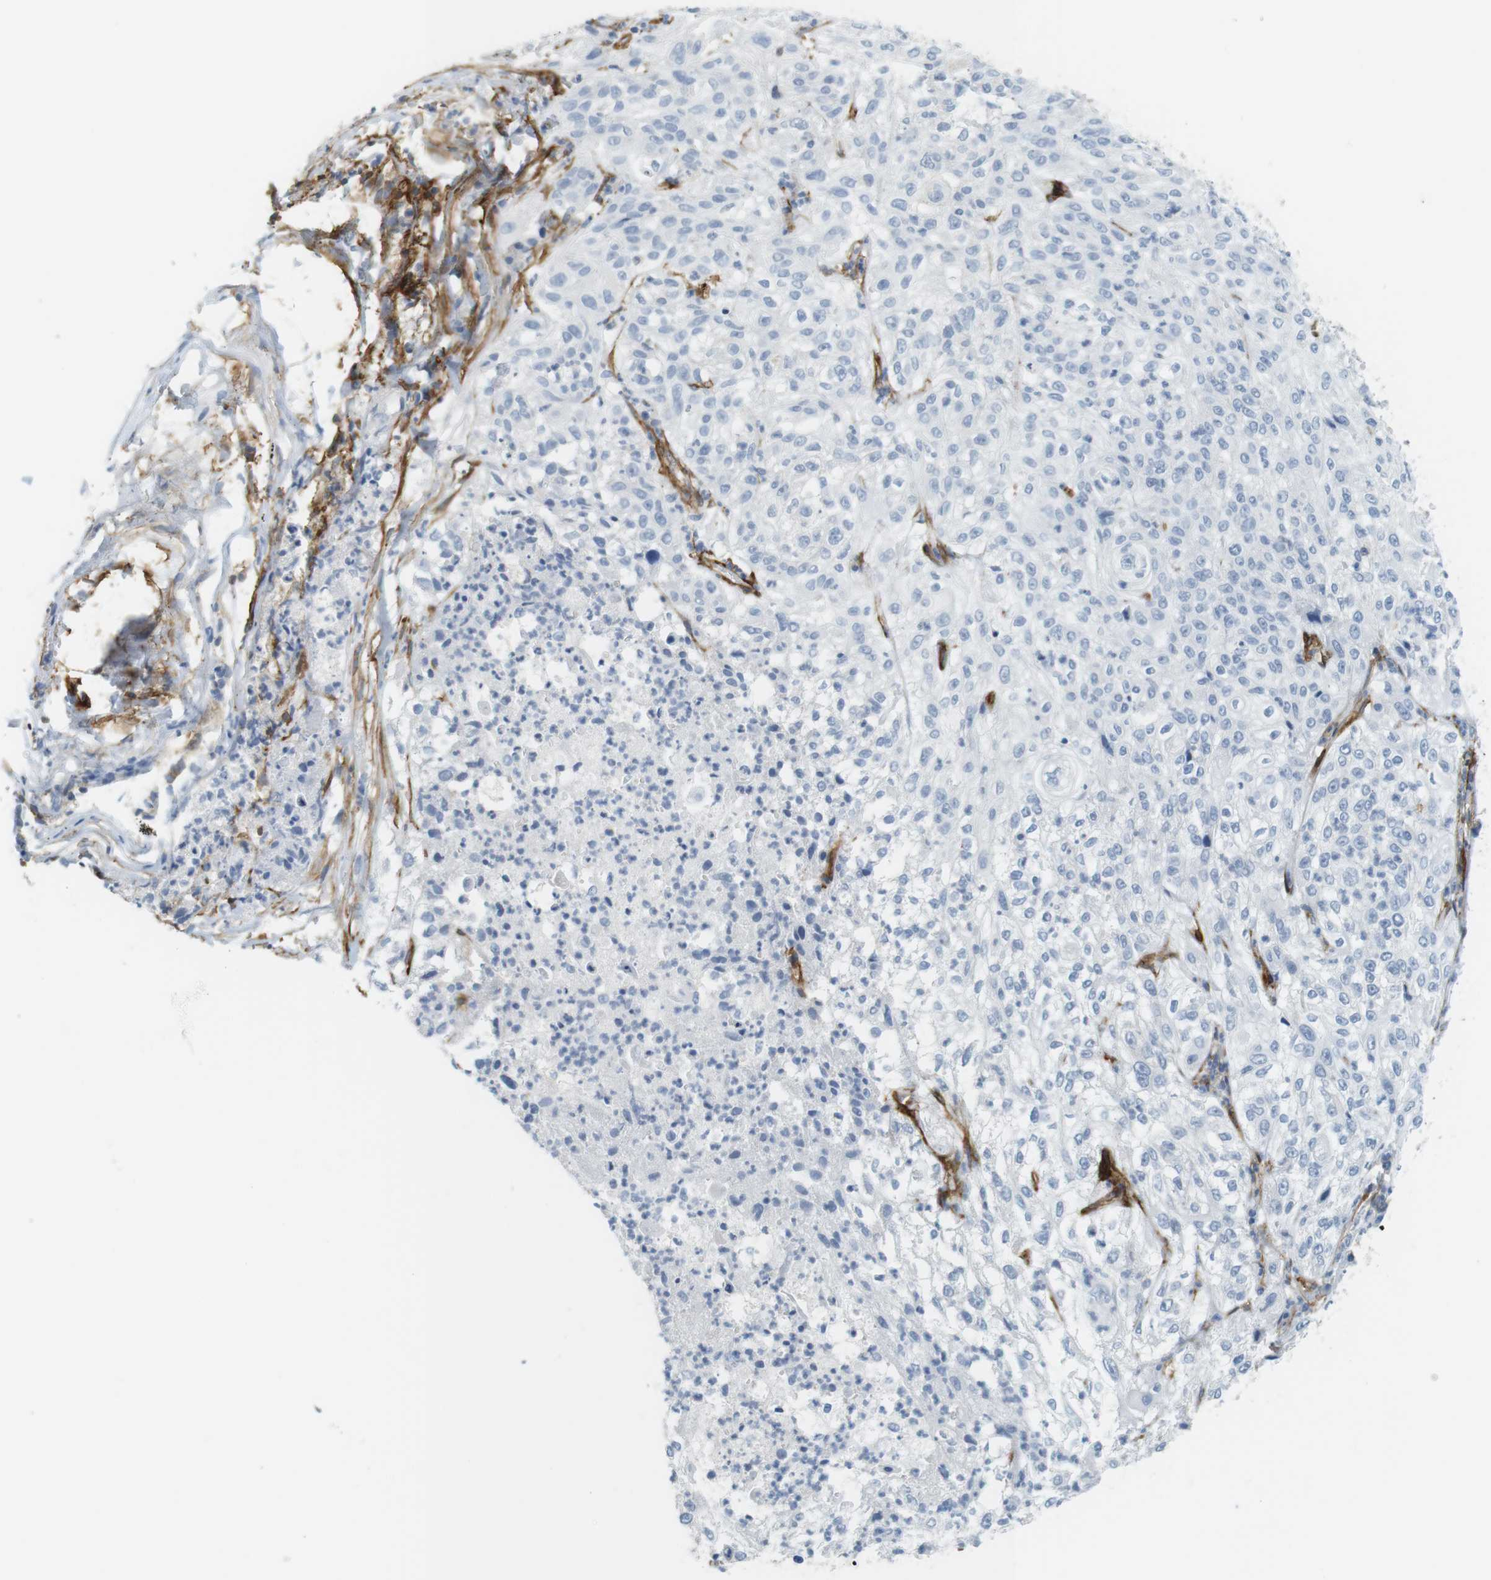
{"staining": {"intensity": "negative", "quantity": "none", "location": "none"}, "tissue": "lung cancer", "cell_type": "Tumor cells", "image_type": "cancer", "snomed": [{"axis": "morphology", "description": "Inflammation, NOS"}, {"axis": "morphology", "description": "Squamous cell carcinoma, NOS"}, {"axis": "topography", "description": "Lymph node"}, {"axis": "topography", "description": "Soft tissue"}, {"axis": "topography", "description": "Lung"}], "caption": "Squamous cell carcinoma (lung) stained for a protein using IHC shows no staining tumor cells.", "gene": "F2R", "patient": {"sex": "male", "age": 66}}